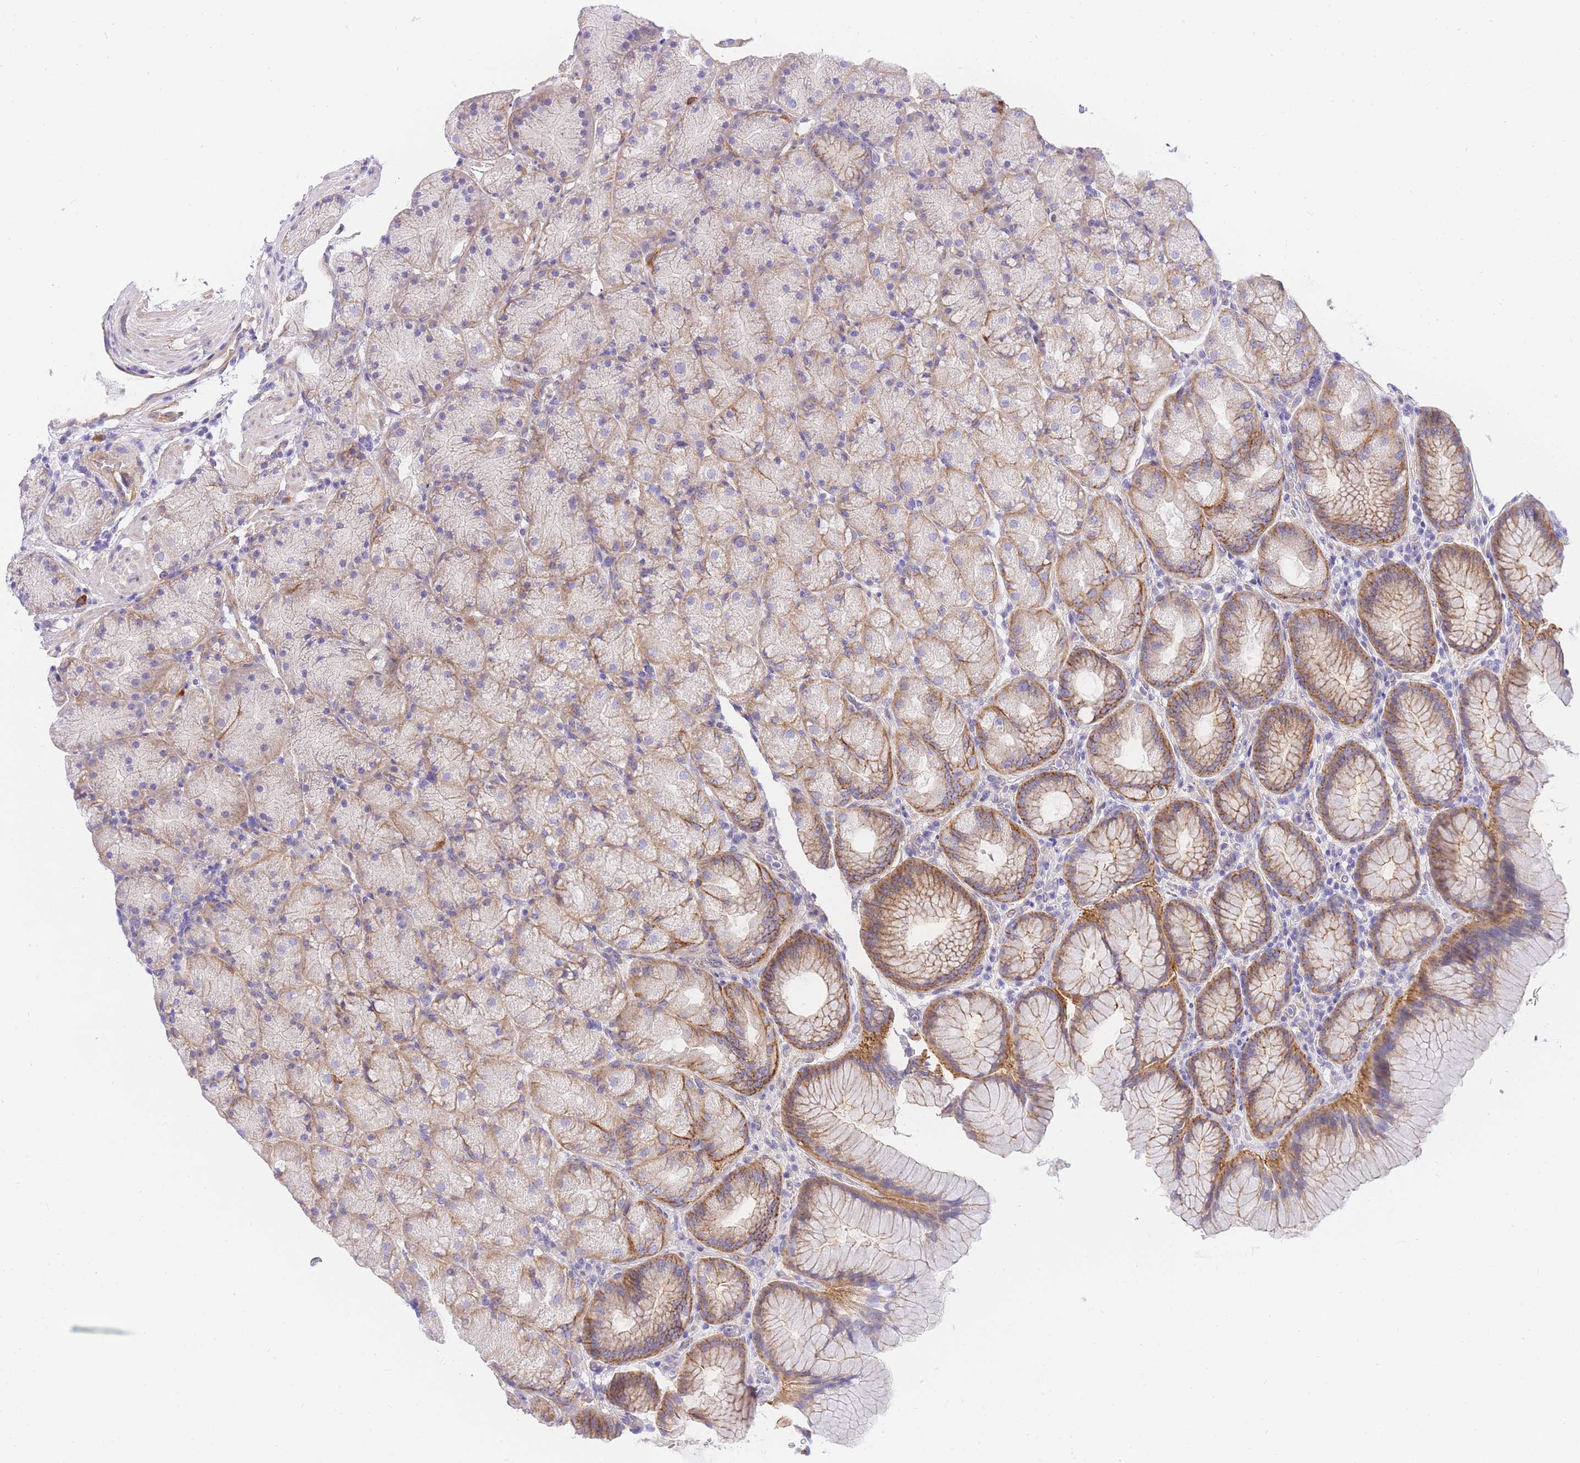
{"staining": {"intensity": "moderate", "quantity": "25%-75%", "location": "cytoplasmic/membranous"}, "tissue": "stomach", "cell_type": "Glandular cells", "image_type": "normal", "snomed": [{"axis": "morphology", "description": "Normal tissue, NOS"}, {"axis": "topography", "description": "Stomach, upper"}, {"axis": "topography", "description": "Stomach"}], "caption": "A histopathology image of human stomach stained for a protein exhibits moderate cytoplasmic/membranous brown staining in glandular cells. (Brightfield microscopy of DAB IHC at high magnification).", "gene": "SRSF12", "patient": {"sex": "male", "age": 48}}